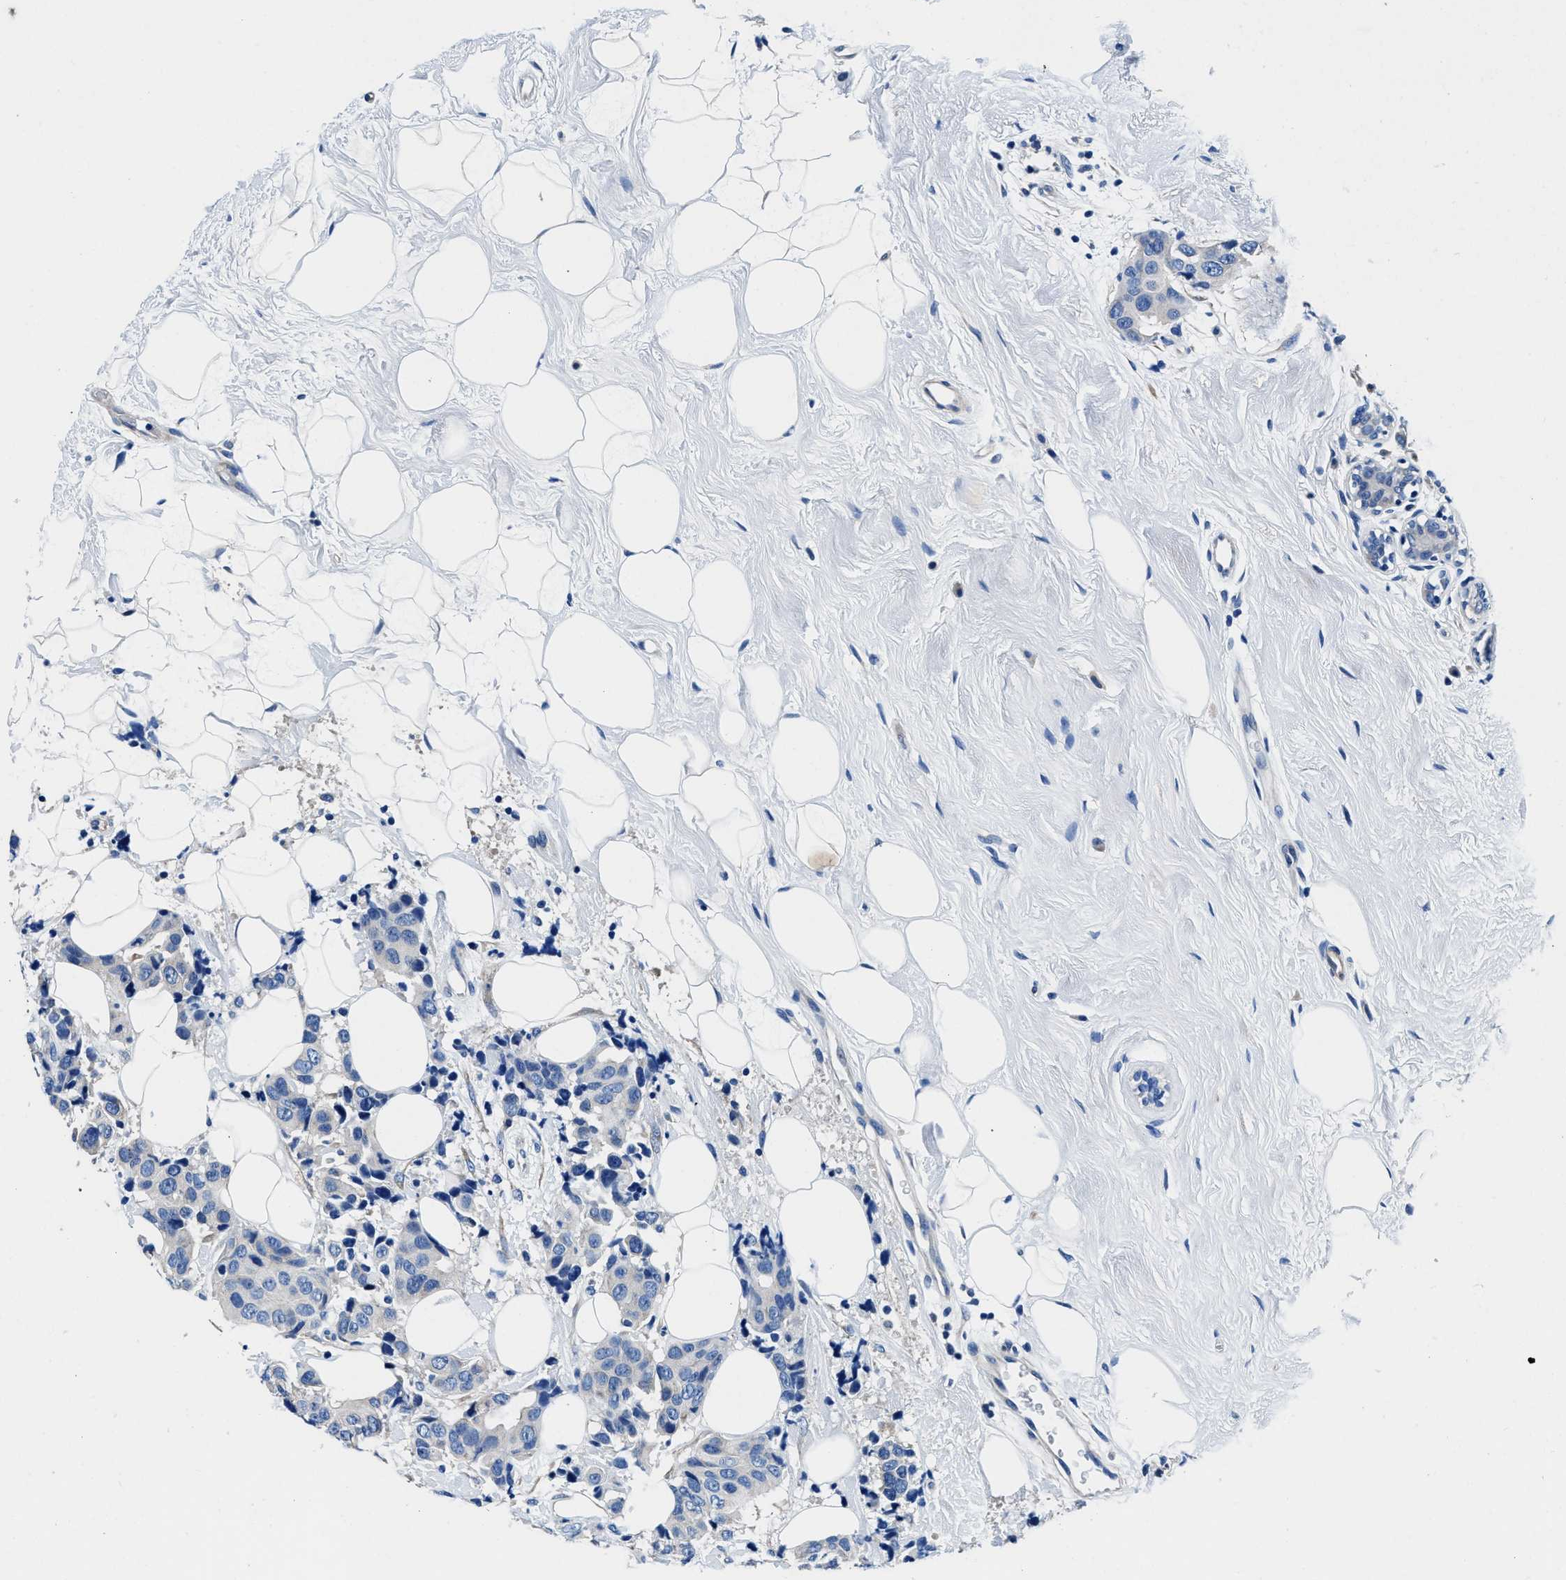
{"staining": {"intensity": "negative", "quantity": "none", "location": "none"}, "tissue": "breast cancer", "cell_type": "Tumor cells", "image_type": "cancer", "snomed": [{"axis": "morphology", "description": "Normal tissue, NOS"}, {"axis": "morphology", "description": "Duct carcinoma"}, {"axis": "topography", "description": "Breast"}], "caption": "A high-resolution micrograph shows immunohistochemistry (IHC) staining of infiltrating ductal carcinoma (breast), which reveals no significant expression in tumor cells. Nuclei are stained in blue.", "gene": "NEU1", "patient": {"sex": "female", "age": 39}}